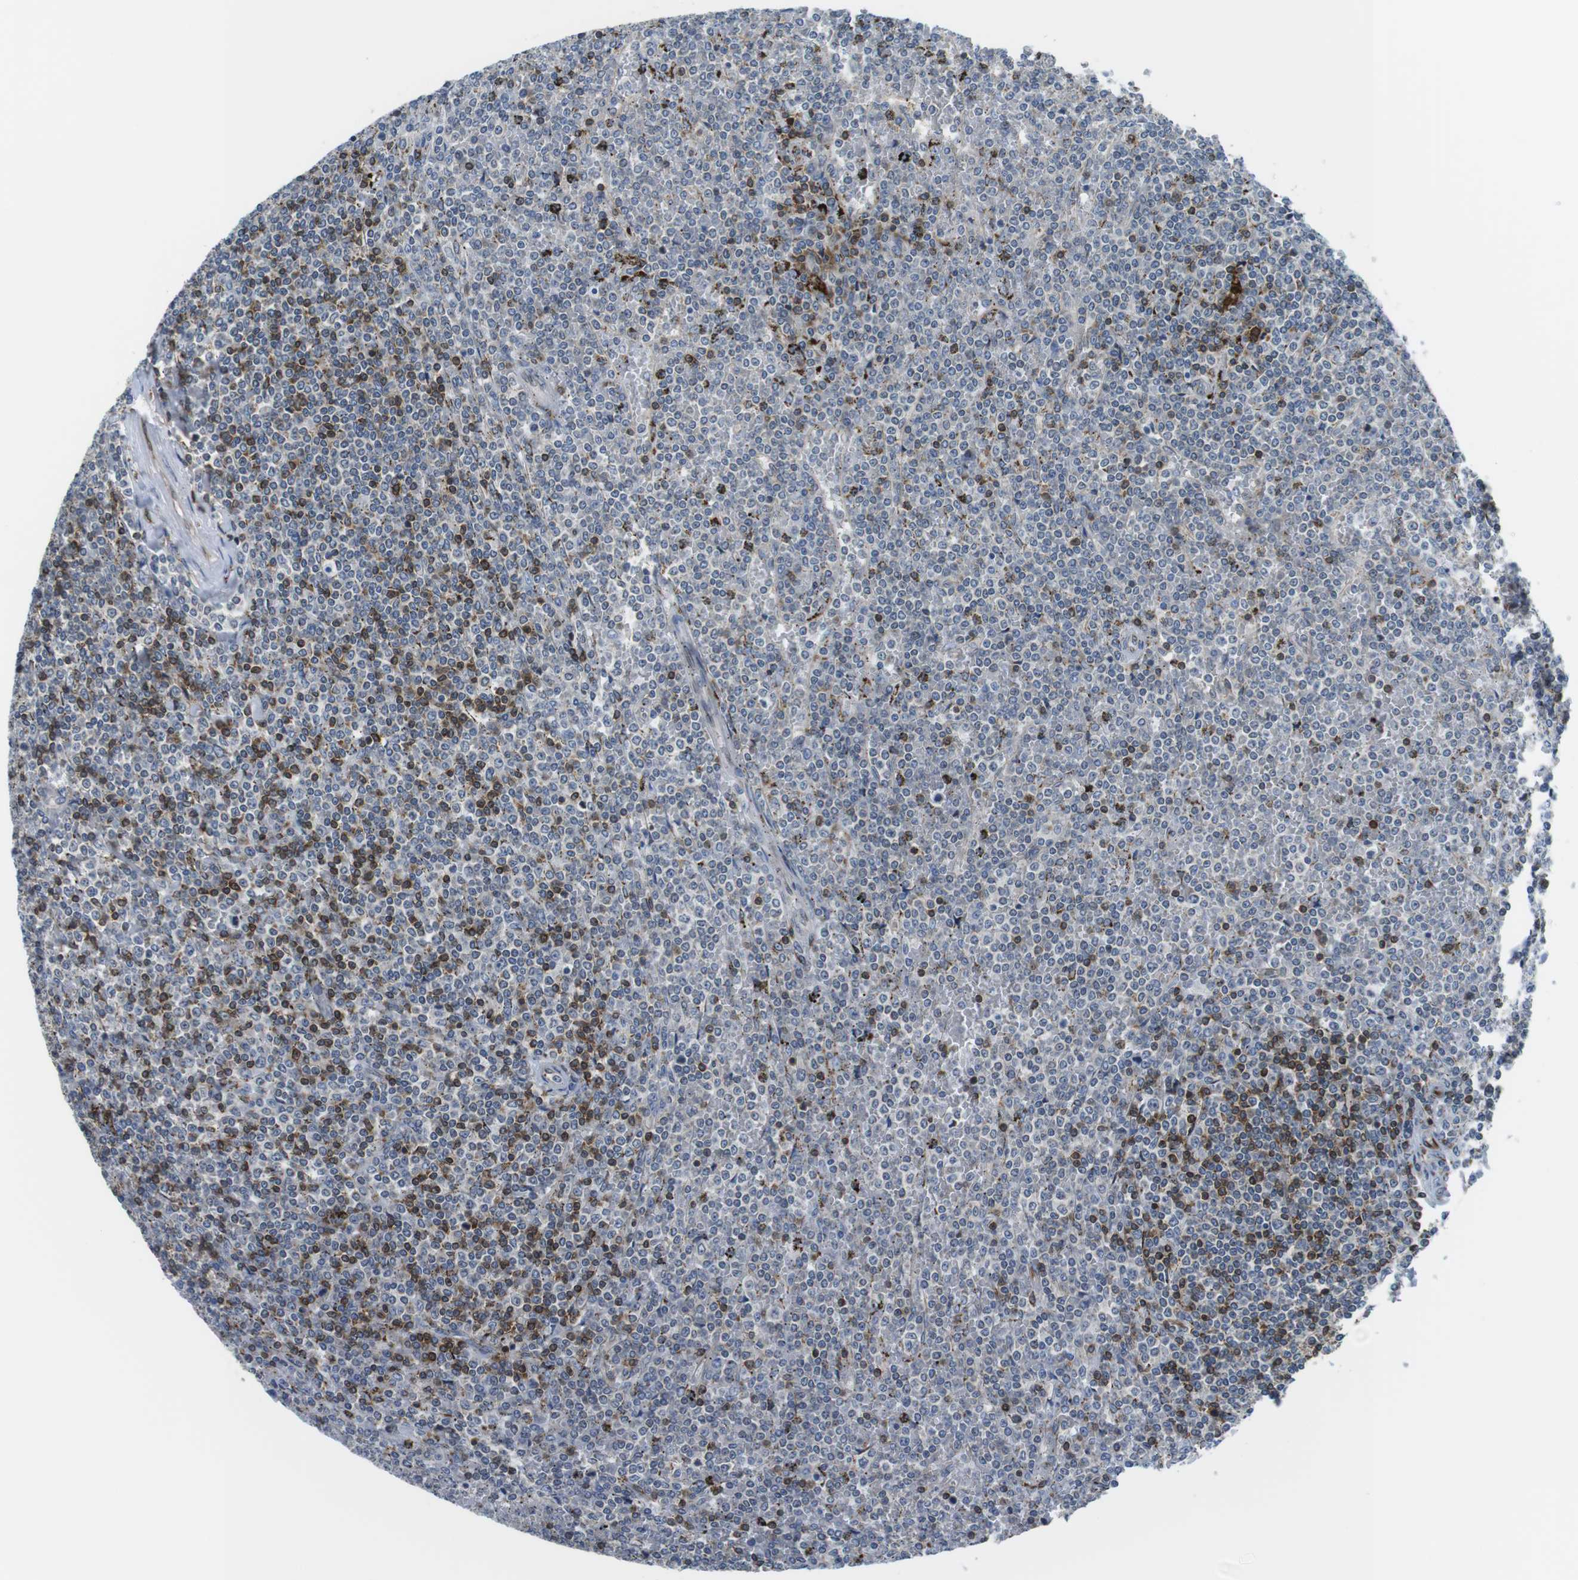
{"staining": {"intensity": "moderate", "quantity": "<25%", "location": "cytoplasmic/membranous"}, "tissue": "lymphoma", "cell_type": "Tumor cells", "image_type": "cancer", "snomed": [{"axis": "morphology", "description": "Malignant lymphoma, non-Hodgkin's type, Low grade"}, {"axis": "topography", "description": "Spleen"}], "caption": "Protein expression analysis of lymphoma demonstrates moderate cytoplasmic/membranous positivity in approximately <25% of tumor cells. The protein of interest is shown in brown color, while the nuclei are stained blue.", "gene": "KCNE3", "patient": {"sex": "female", "age": 19}}